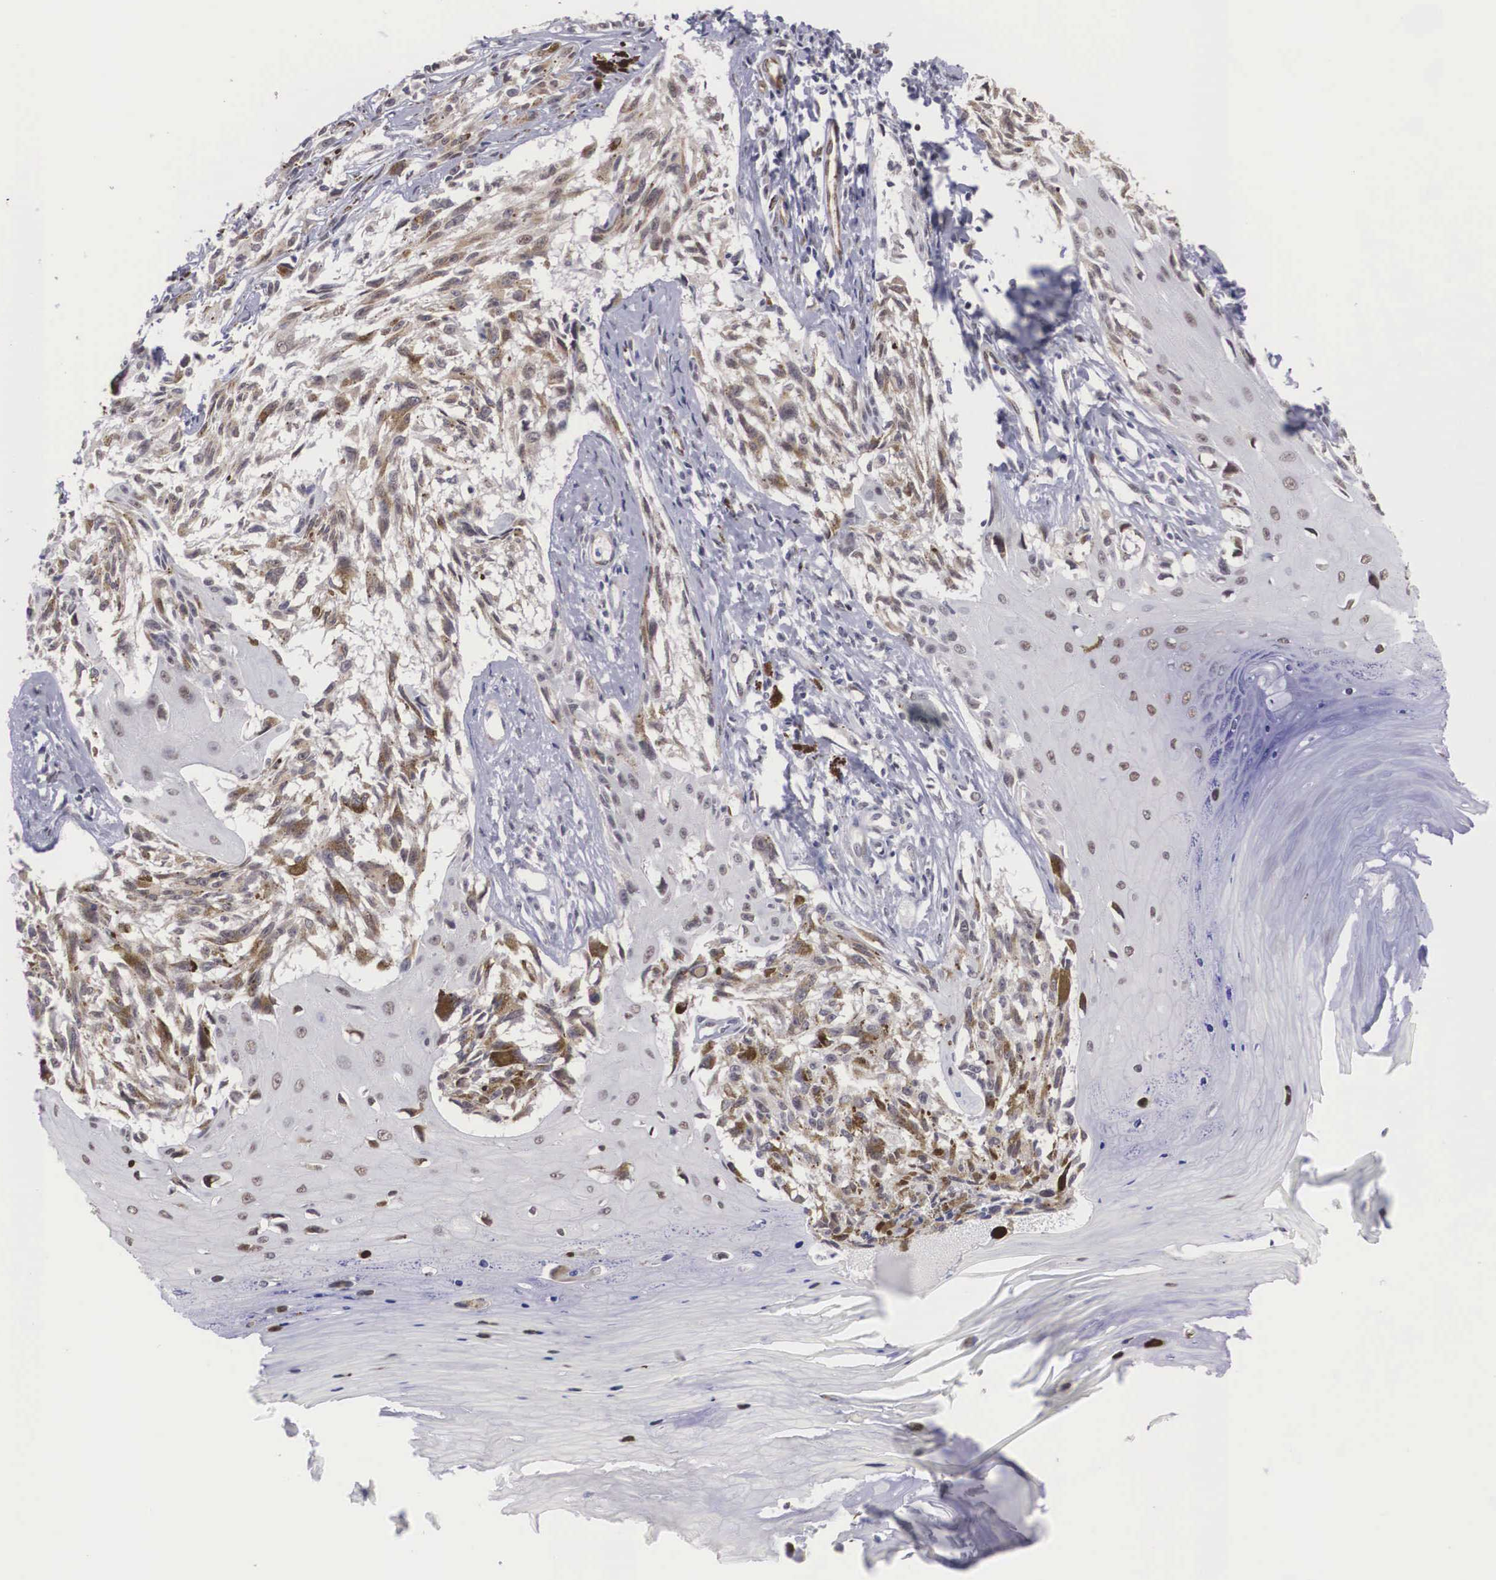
{"staining": {"intensity": "moderate", "quantity": ">75%", "location": "nuclear"}, "tissue": "melanoma", "cell_type": "Tumor cells", "image_type": "cancer", "snomed": [{"axis": "morphology", "description": "Malignant melanoma, NOS"}, {"axis": "topography", "description": "Skin"}], "caption": "Malignant melanoma stained for a protein (brown) exhibits moderate nuclear positive positivity in about >75% of tumor cells.", "gene": "MORC2", "patient": {"sex": "female", "age": 82}}